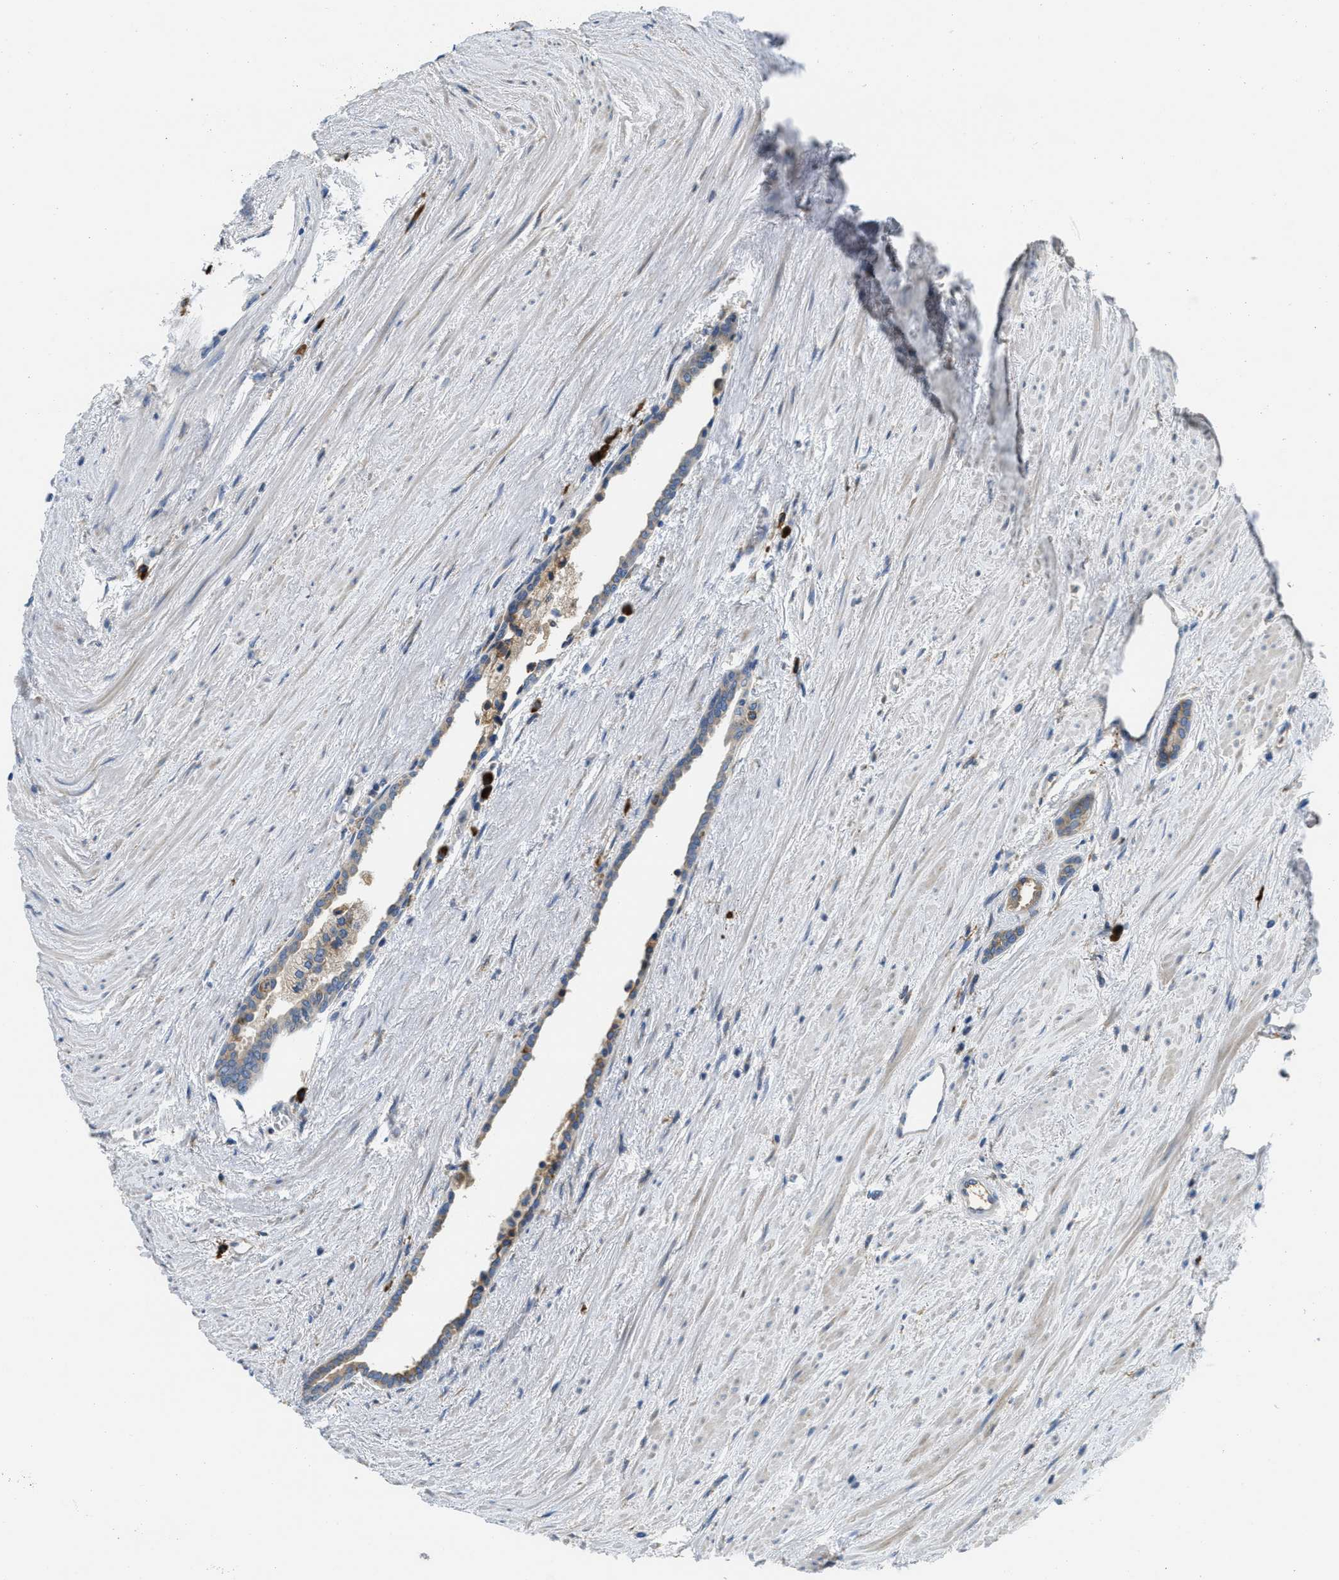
{"staining": {"intensity": "weak", "quantity": ">75%", "location": "cytoplasmic/membranous"}, "tissue": "prostate cancer", "cell_type": "Tumor cells", "image_type": "cancer", "snomed": [{"axis": "morphology", "description": "Adenocarcinoma, High grade"}, {"axis": "topography", "description": "Prostate"}], "caption": "Protein staining of prostate adenocarcinoma (high-grade) tissue shows weak cytoplasmic/membranous positivity in about >75% of tumor cells.", "gene": "SSR1", "patient": {"sex": "male", "age": 71}}